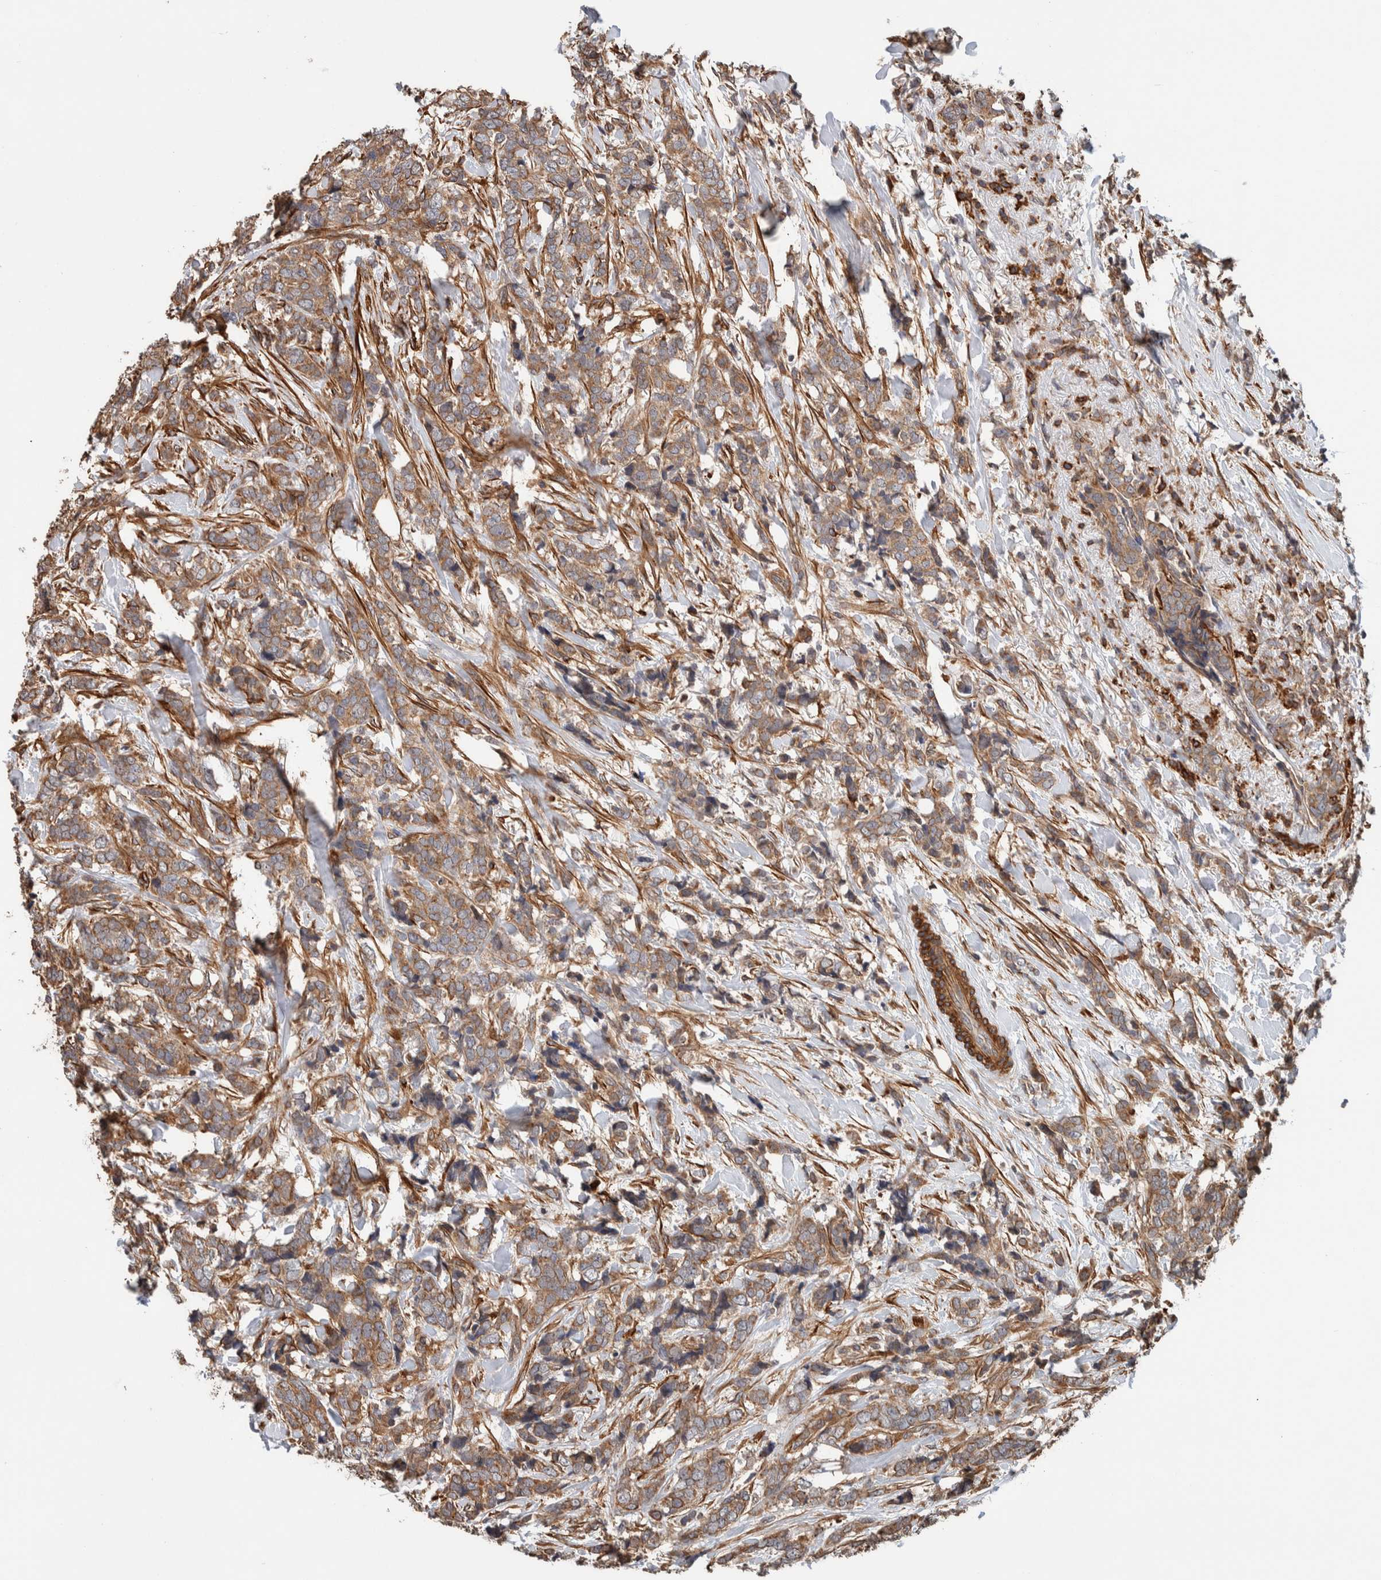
{"staining": {"intensity": "weak", "quantity": ">75%", "location": "cytoplasmic/membranous"}, "tissue": "breast cancer", "cell_type": "Tumor cells", "image_type": "cancer", "snomed": [{"axis": "morphology", "description": "Lobular carcinoma"}, {"axis": "topography", "description": "Skin"}, {"axis": "topography", "description": "Breast"}], "caption": "Immunohistochemistry (IHC) image of breast cancer stained for a protein (brown), which reveals low levels of weak cytoplasmic/membranous staining in approximately >75% of tumor cells.", "gene": "SYNRG", "patient": {"sex": "female", "age": 46}}